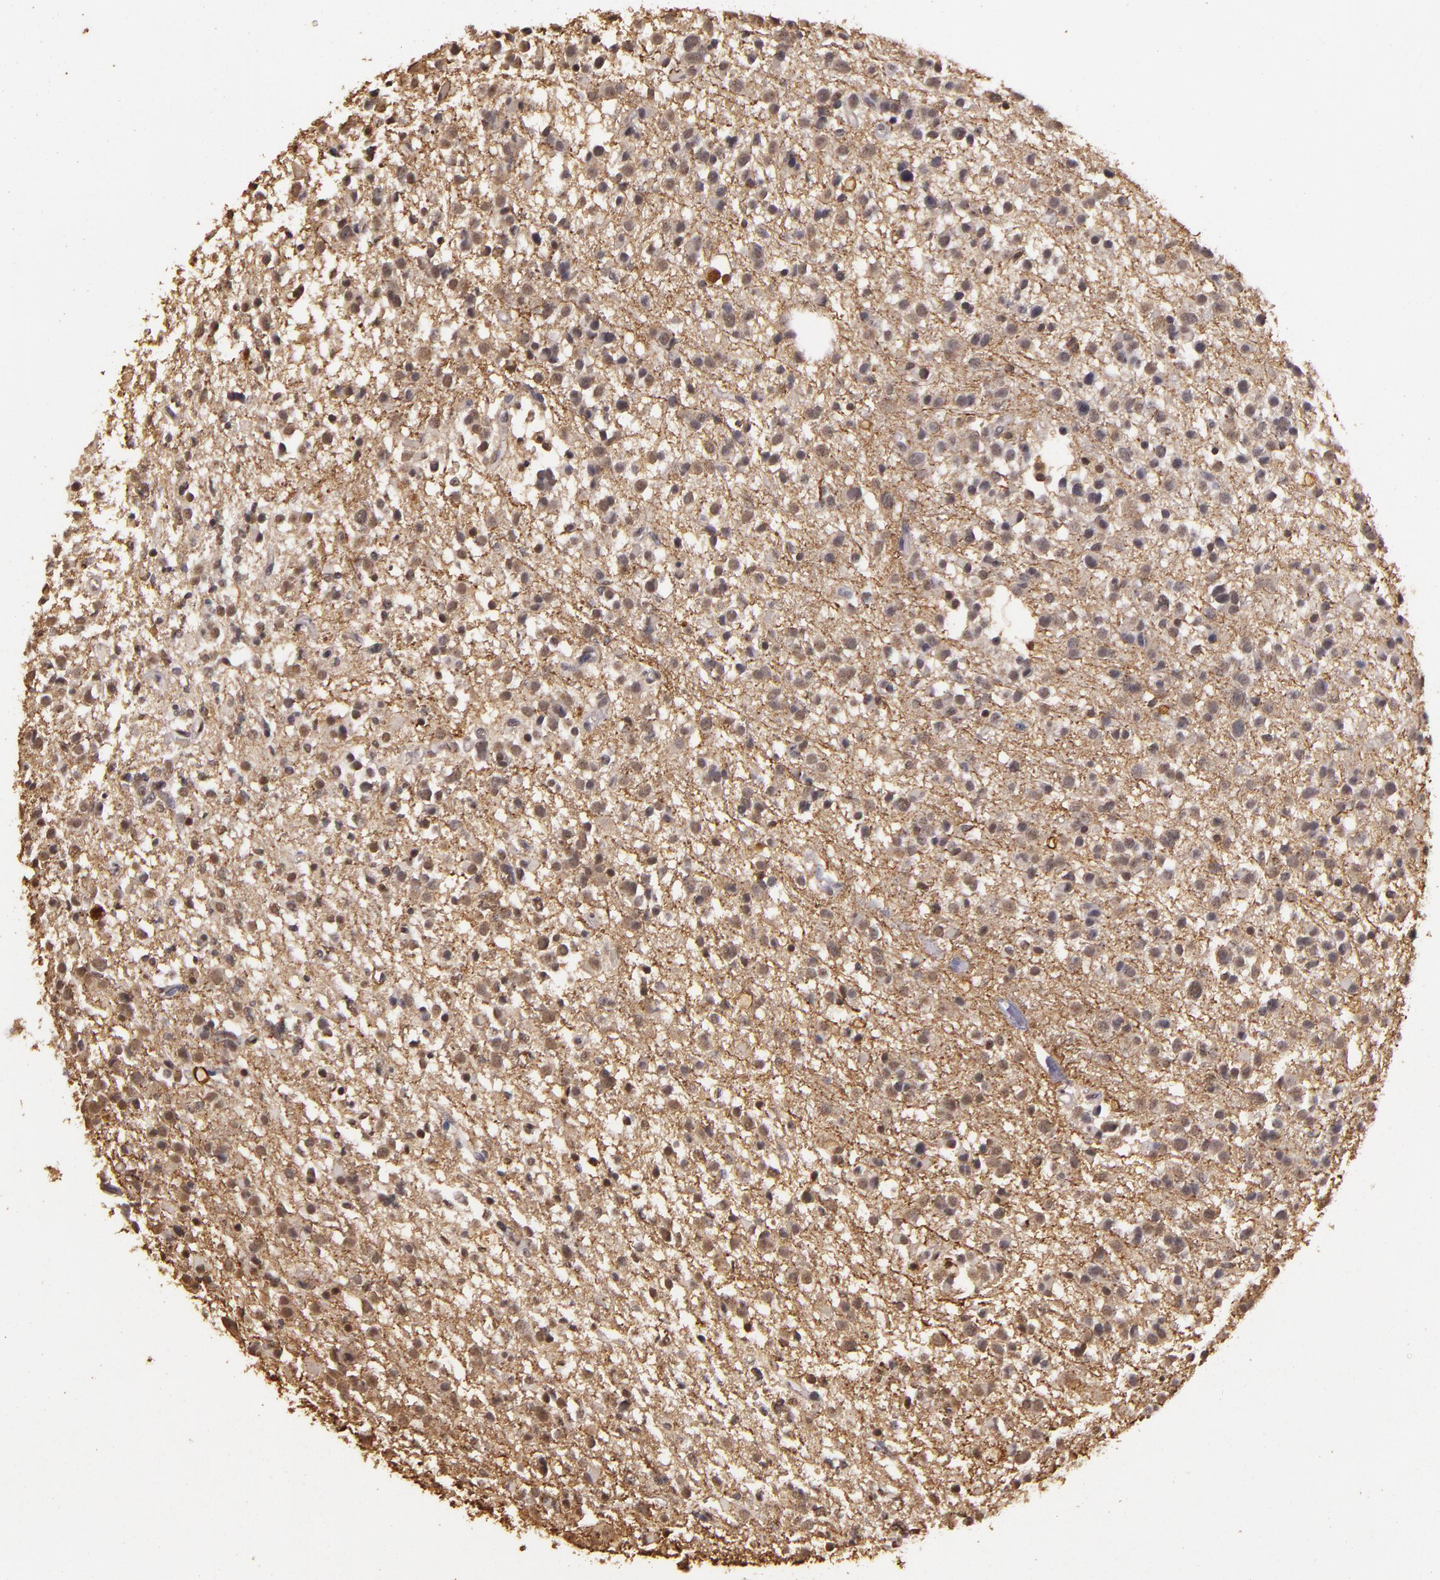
{"staining": {"intensity": "weak", "quantity": "25%-75%", "location": "nuclear"}, "tissue": "glioma", "cell_type": "Tumor cells", "image_type": "cancer", "snomed": [{"axis": "morphology", "description": "Glioma, malignant, Low grade"}, {"axis": "topography", "description": "Brain"}], "caption": "Human malignant low-grade glioma stained with a protein marker reveals weak staining in tumor cells.", "gene": "CBX3", "patient": {"sex": "female", "age": 36}}